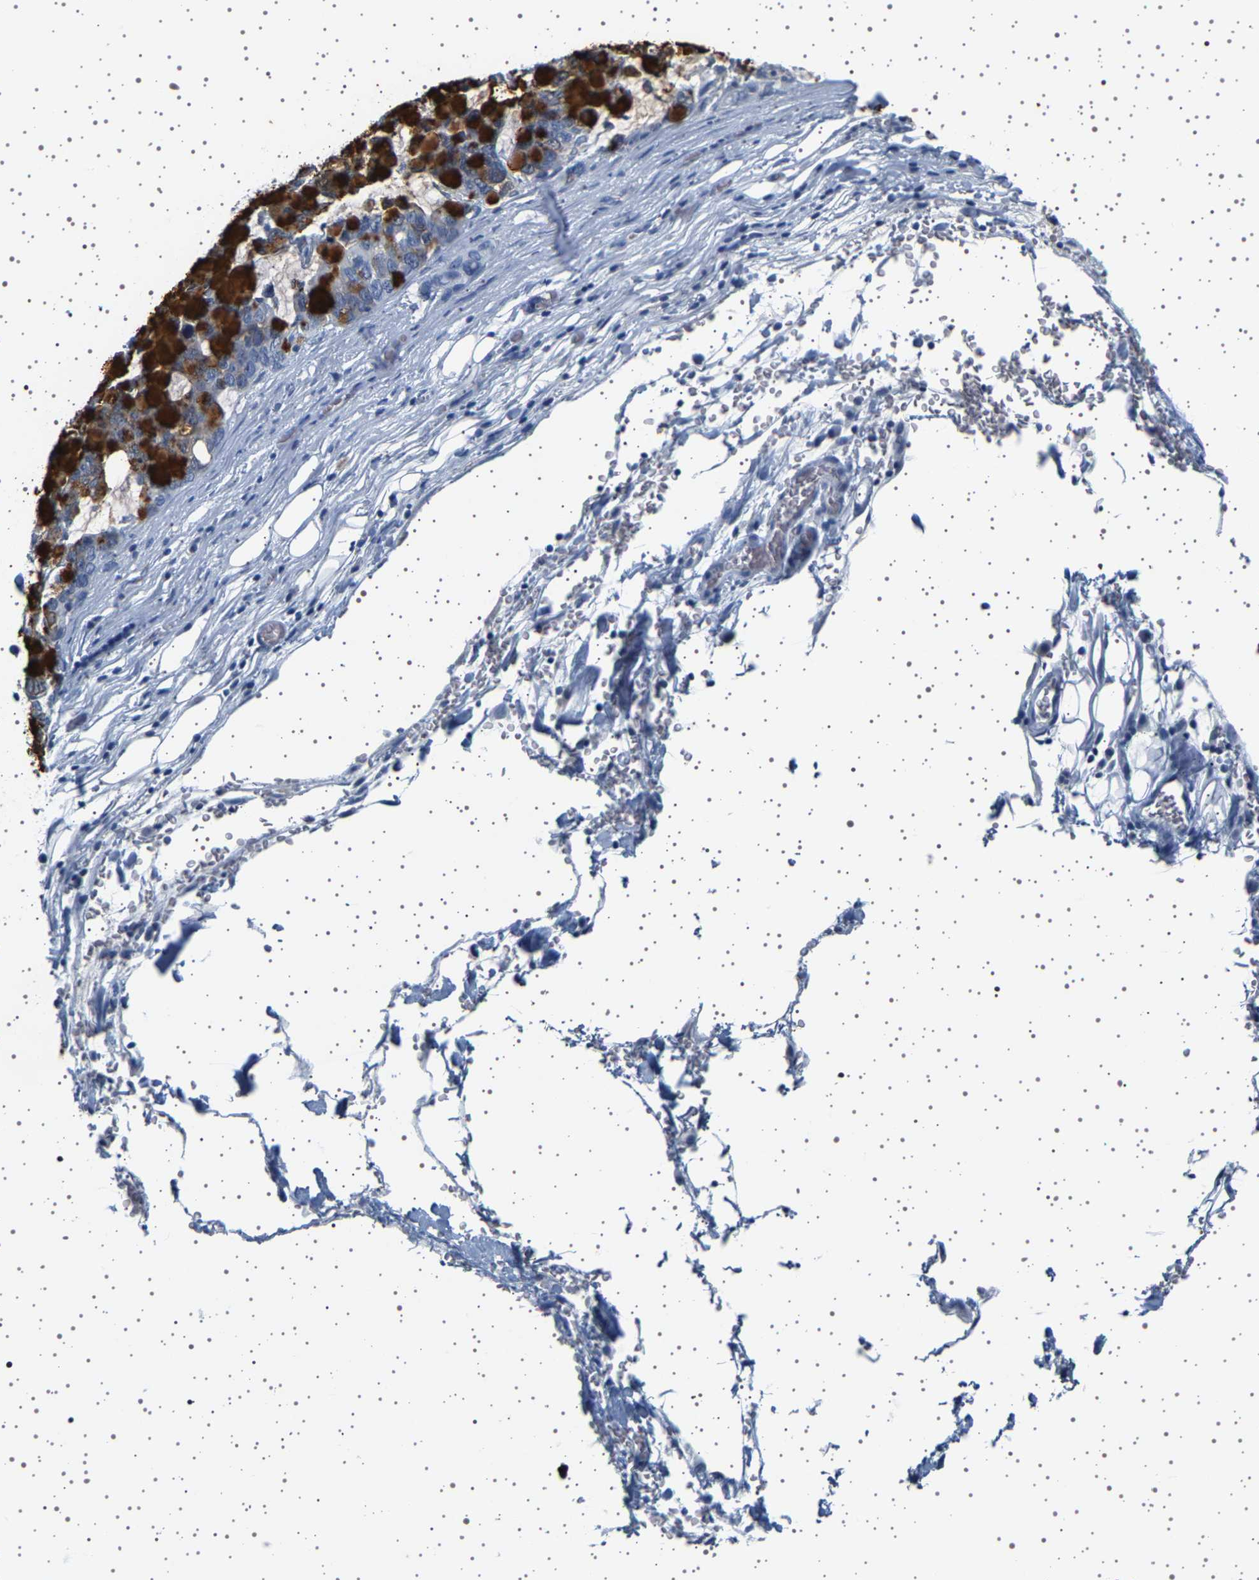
{"staining": {"intensity": "strong", "quantity": "<25%", "location": "cytoplasmic/membranous"}, "tissue": "stomach cancer", "cell_type": "Tumor cells", "image_type": "cancer", "snomed": [{"axis": "morphology", "description": "Adenocarcinoma, NOS"}, {"axis": "topography", "description": "Stomach, lower"}], "caption": "Immunohistochemistry (IHC) histopathology image of human adenocarcinoma (stomach) stained for a protein (brown), which shows medium levels of strong cytoplasmic/membranous expression in about <25% of tumor cells.", "gene": "TFF3", "patient": {"sex": "male", "age": 84}}